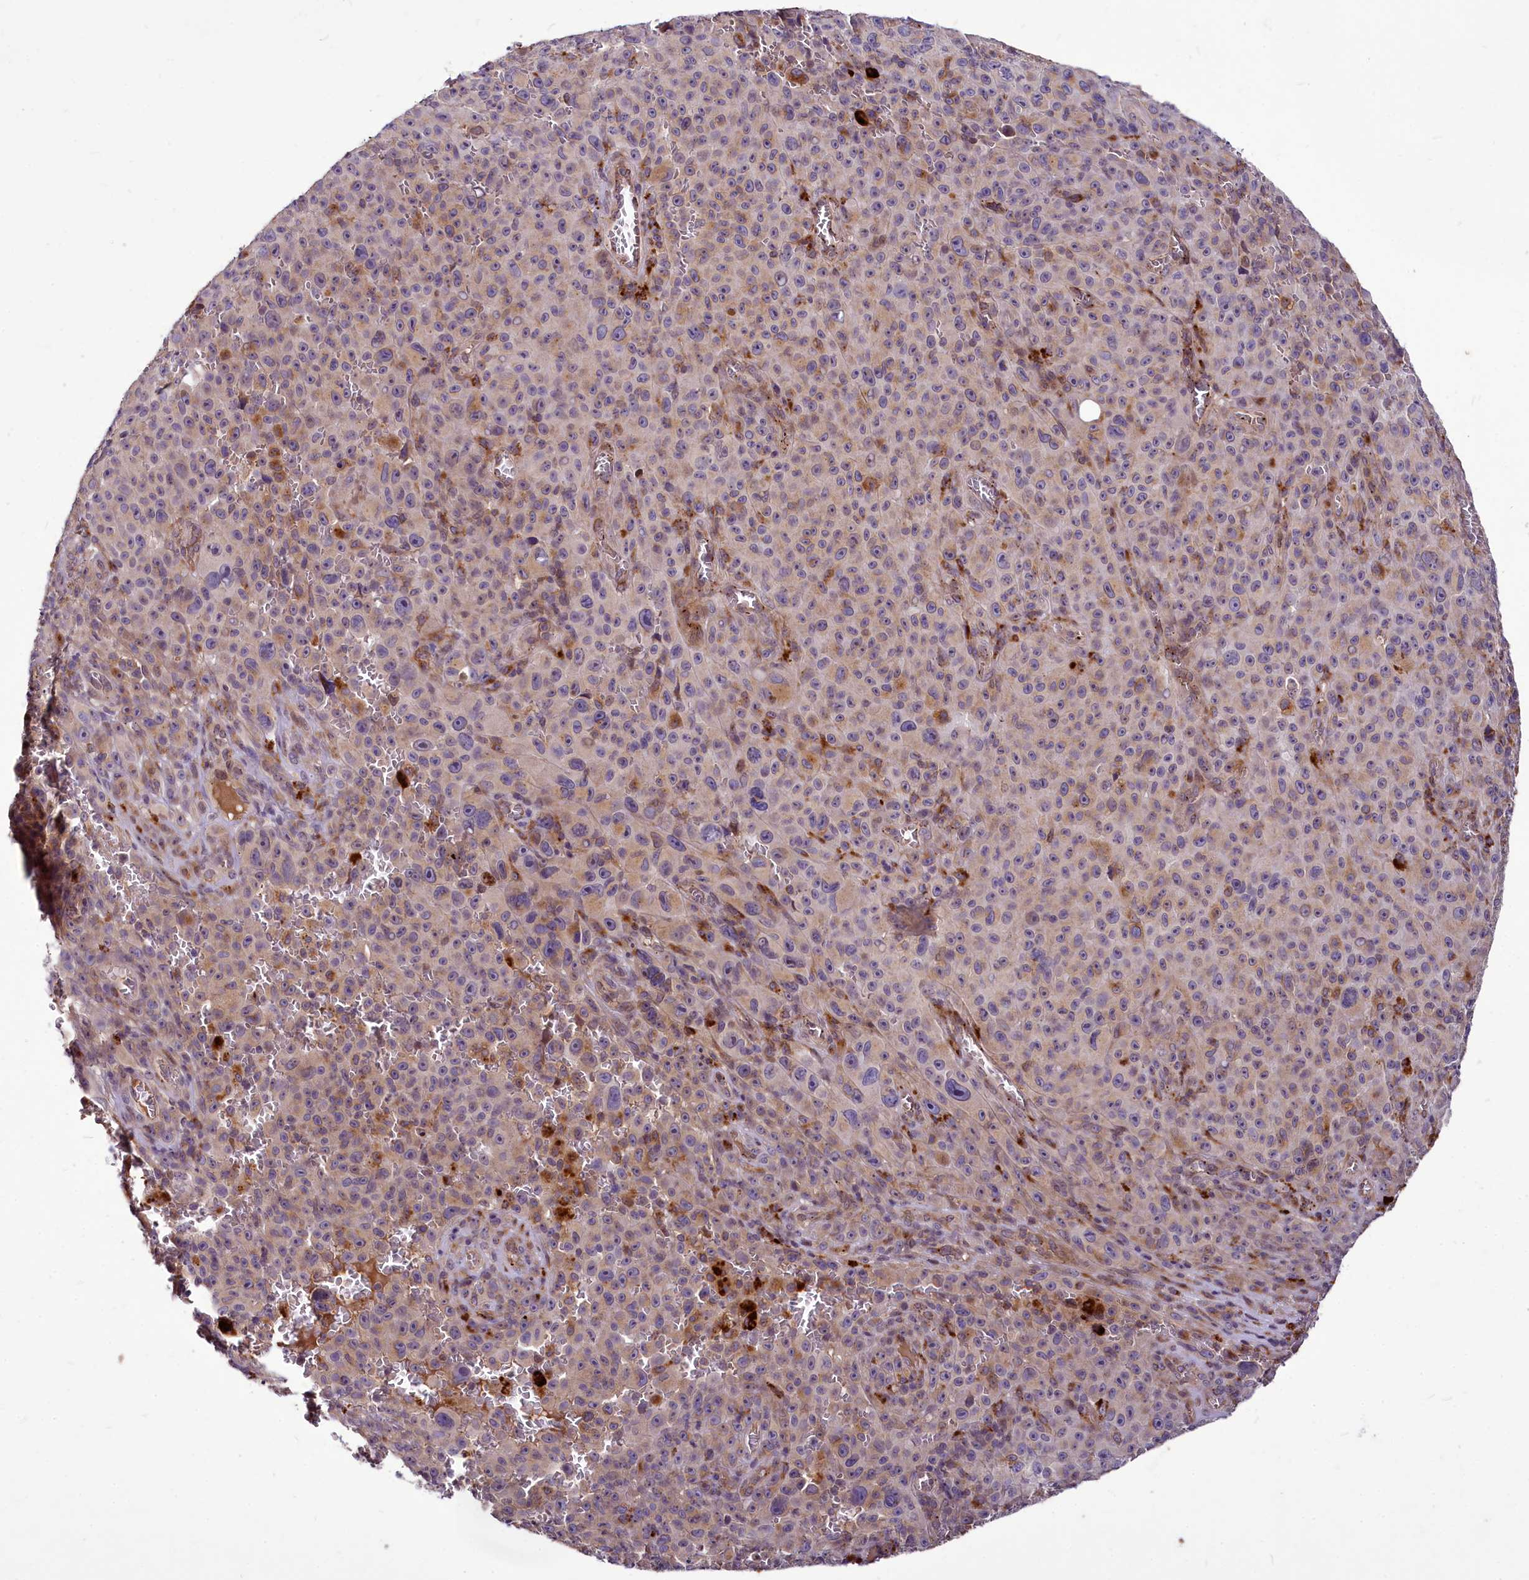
{"staining": {"intensity": "weak", "quantity": "<25%", "location": "cytoplasmic/membranous"}, "tissue": "melanoma", "cell_type": "Tumor cells", "image_type": "cancer", "snomed": [{"axis": "morphology", "description": "Malignant melanoma, NOS"}, {"axis": "topography", "description": "Skin"}], "caption": "Immunohistochemistry (IHC) photomicrograph of human melanoma stained for a protein (brown), which displays no expression in tumor cells. (Immunohistochemistry (IHC), brightfield microscopy, high magnification).", "gene": "C11orf86", "patient": {"sex": "female", "age": 82}}